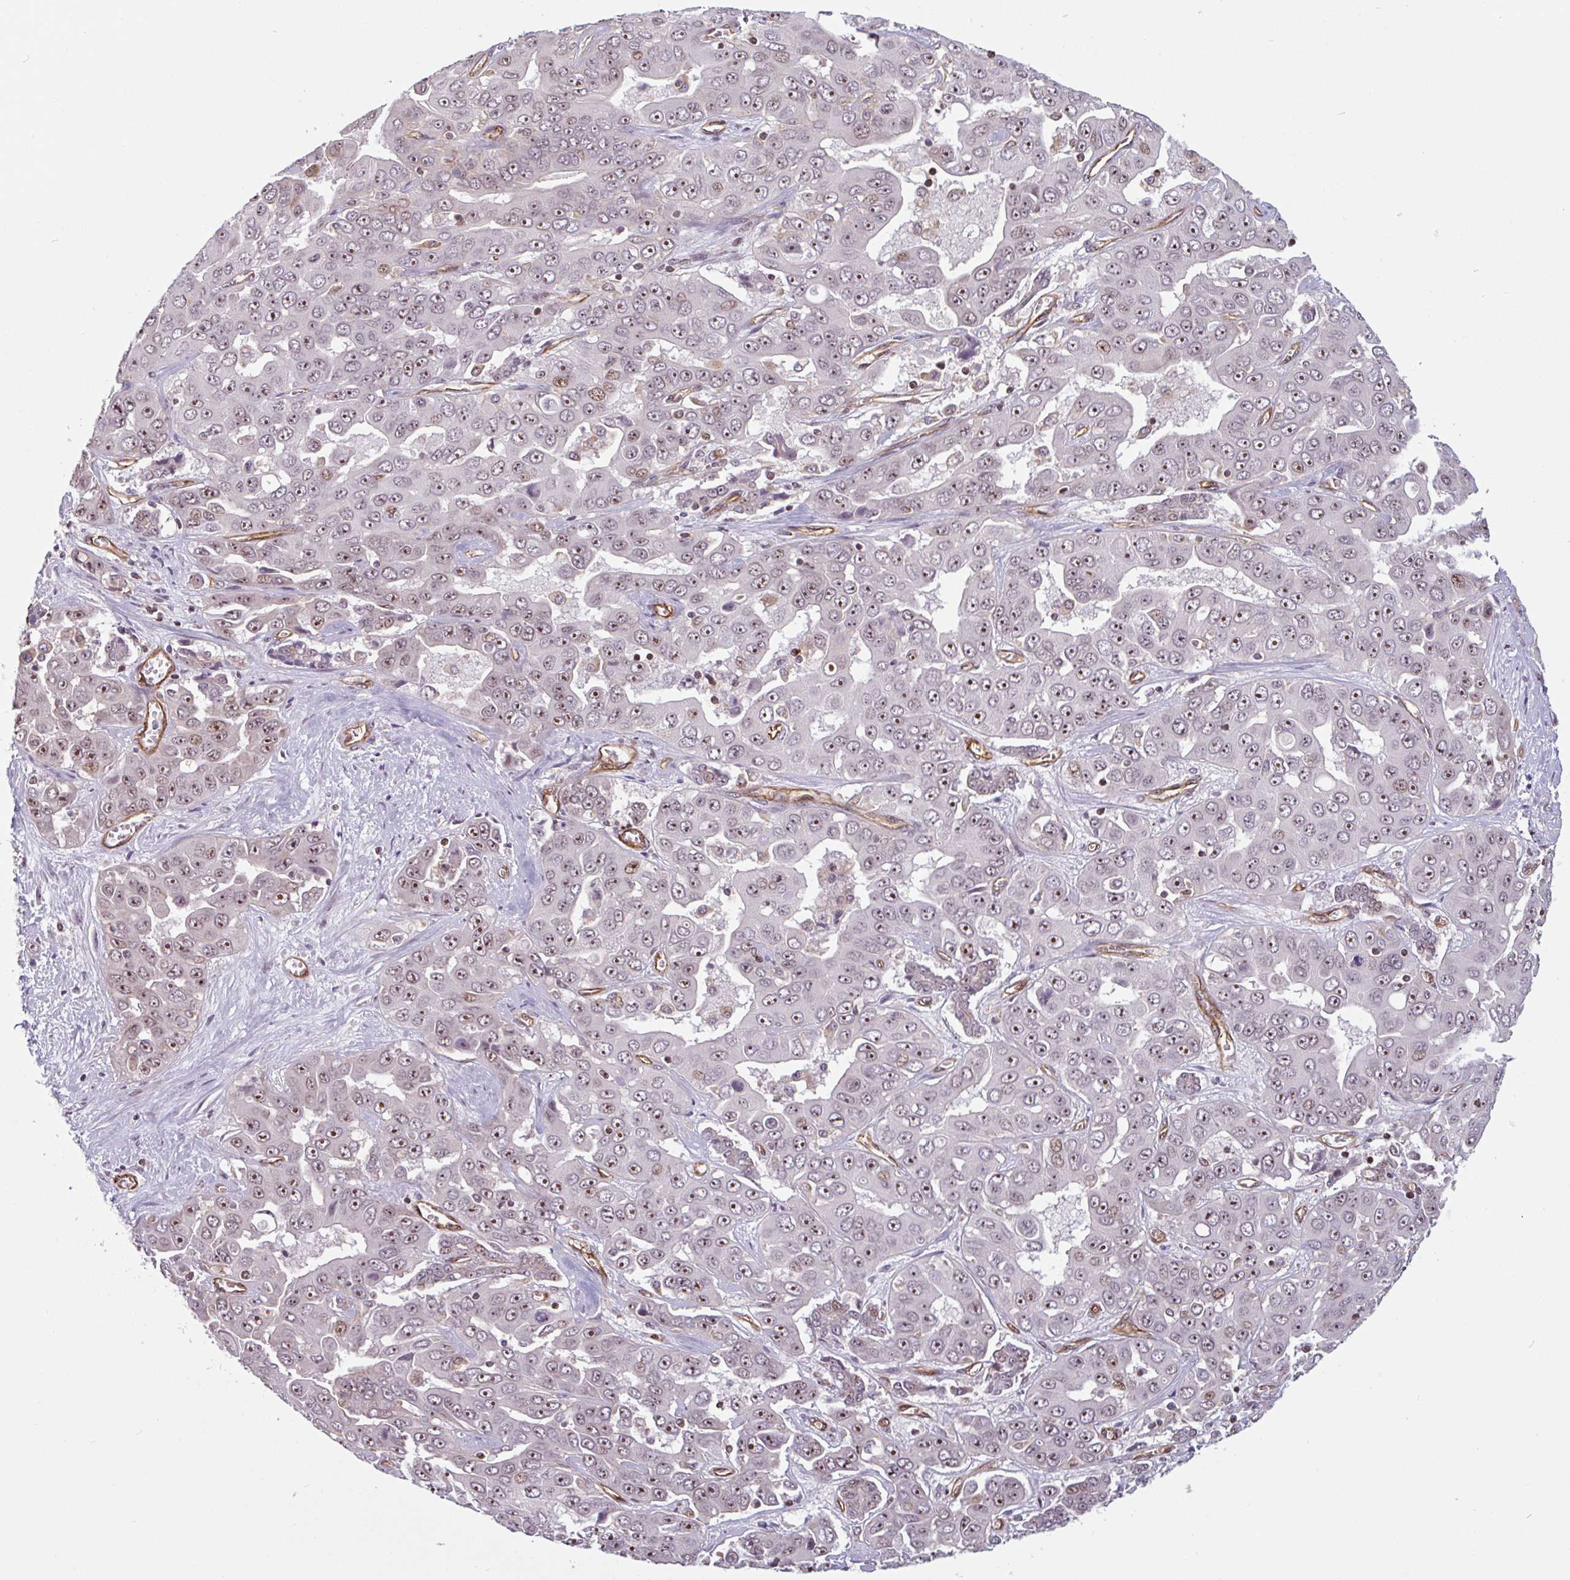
{"staining": {"intensity": "moderate", "quantity": ">75%", "location": "nuclear"}, "tissue": "liver cancer", "cell_type": "Tumor cells", "image_type": "cancer", "snomed": [{"axis": "morphology", "description": "Cholangiocarcinoma"}, {"axis": "topography", "description": "Liver"}], "caption": "Protein staining of liver cancer tissue reveals moderate nuclear positivity in about >75% of tumor cells. The staining was performed using DAB (3,3'-diaminobenzidine) to visualize the protein expression in brown, while the nuclei were stained in blue with hematoxylin (Magnification: 20x).", "gene": "ZNF689", "patient": {"sex": "female", "age": 52}}